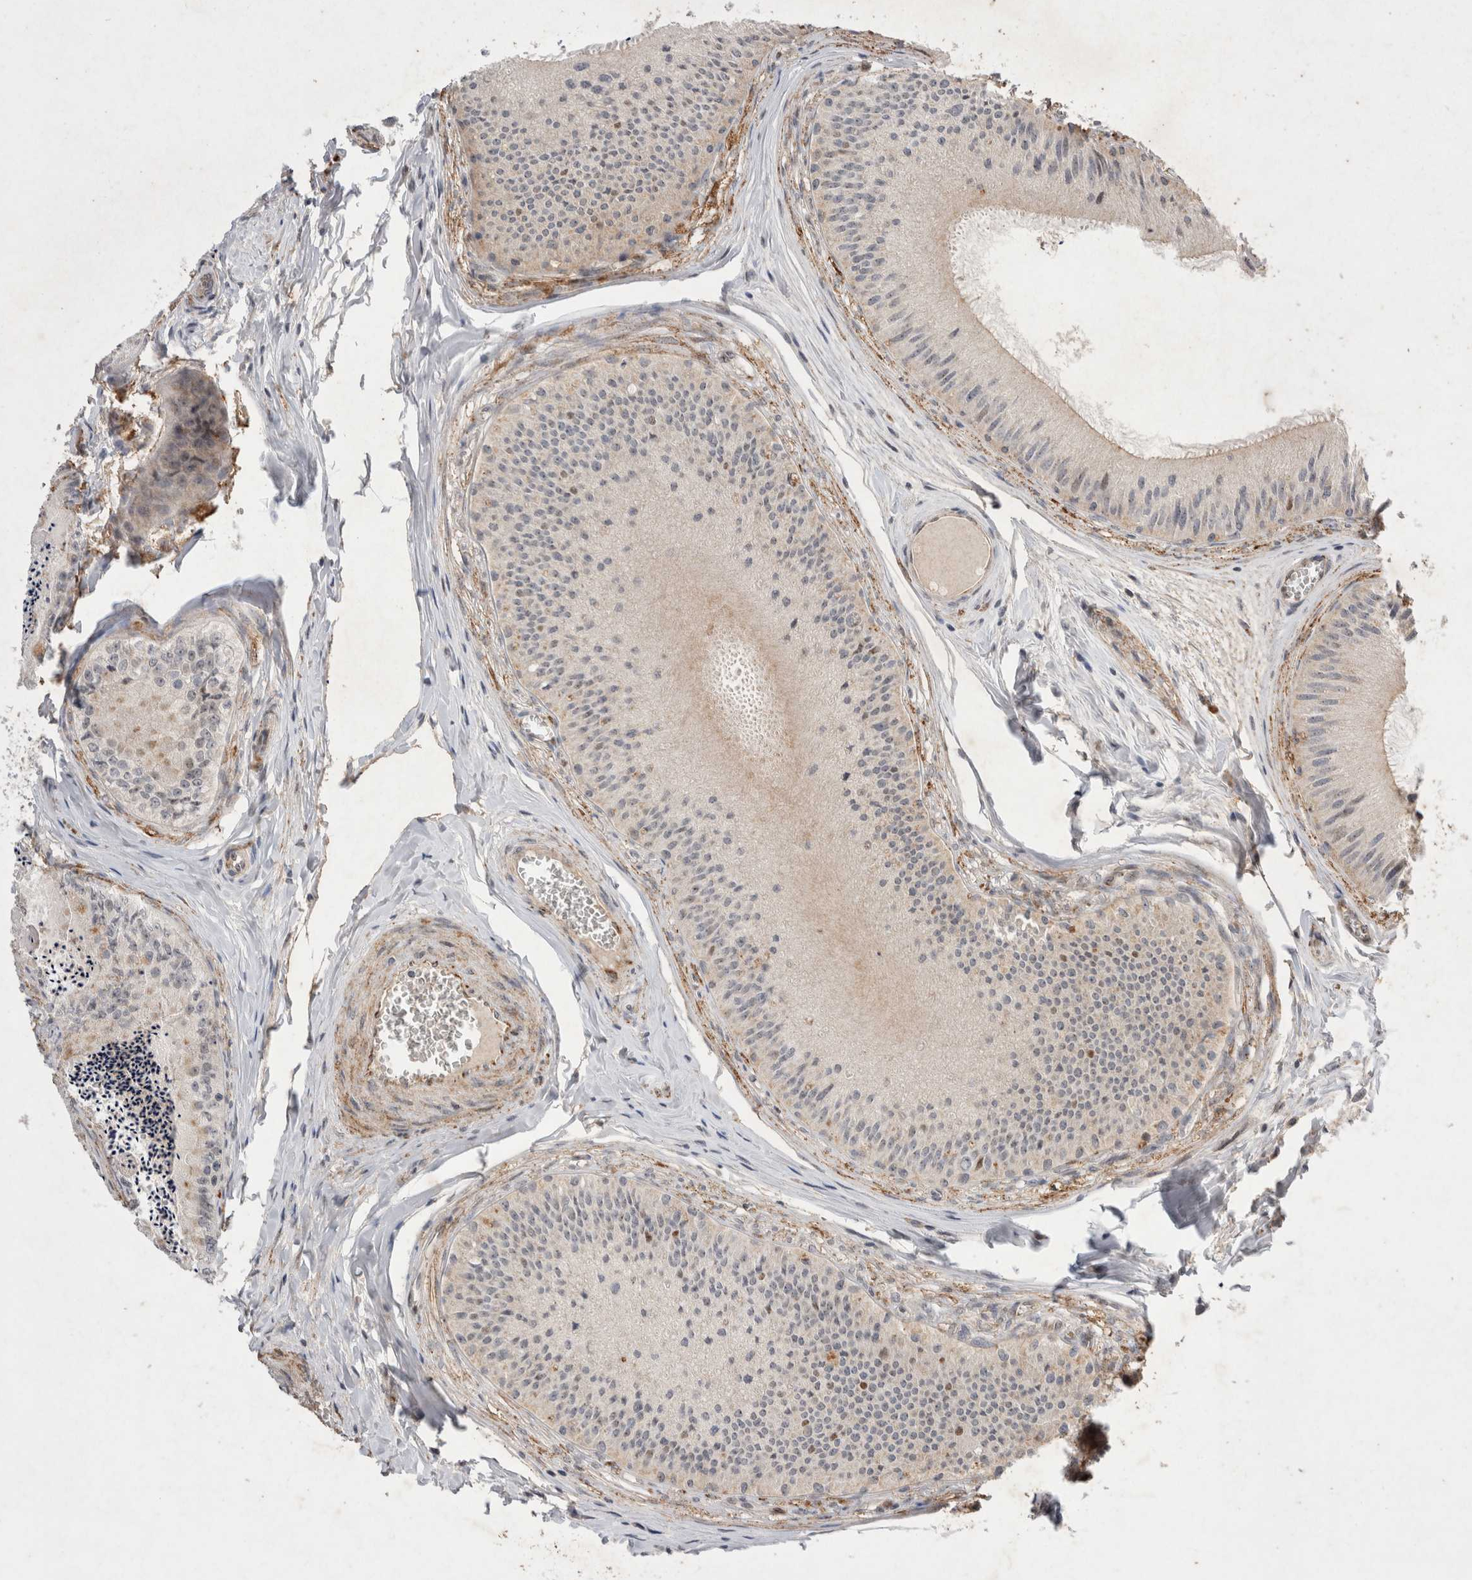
{"staining": {"intensity": "weak", "quantity": "<25%", "location": "cytoplasmic/membranous"}, "tissue": "epididymis", "cell_type": "Glandular cells", "image_type": "normal", "snomed": [{"axis": "morphology", "description": "Normal tissue, NOS"}, {"axis": "topography", "description": "Epididymis"}], "caption": "This image is of normal epididymis stained with immunohistochemistry to label a protein in brown with the nuclei are counter-stained blue. There is no staining in glandular cells. The staining was performed using DAB (3,3'-diaminobenzidine) to visualize the protein expression in brown, while the nuclei were stained in blue with hematoxylin (Magnification: 20x).", "gene": "STK11", "patient": {"sex": "male", "age": 31}}